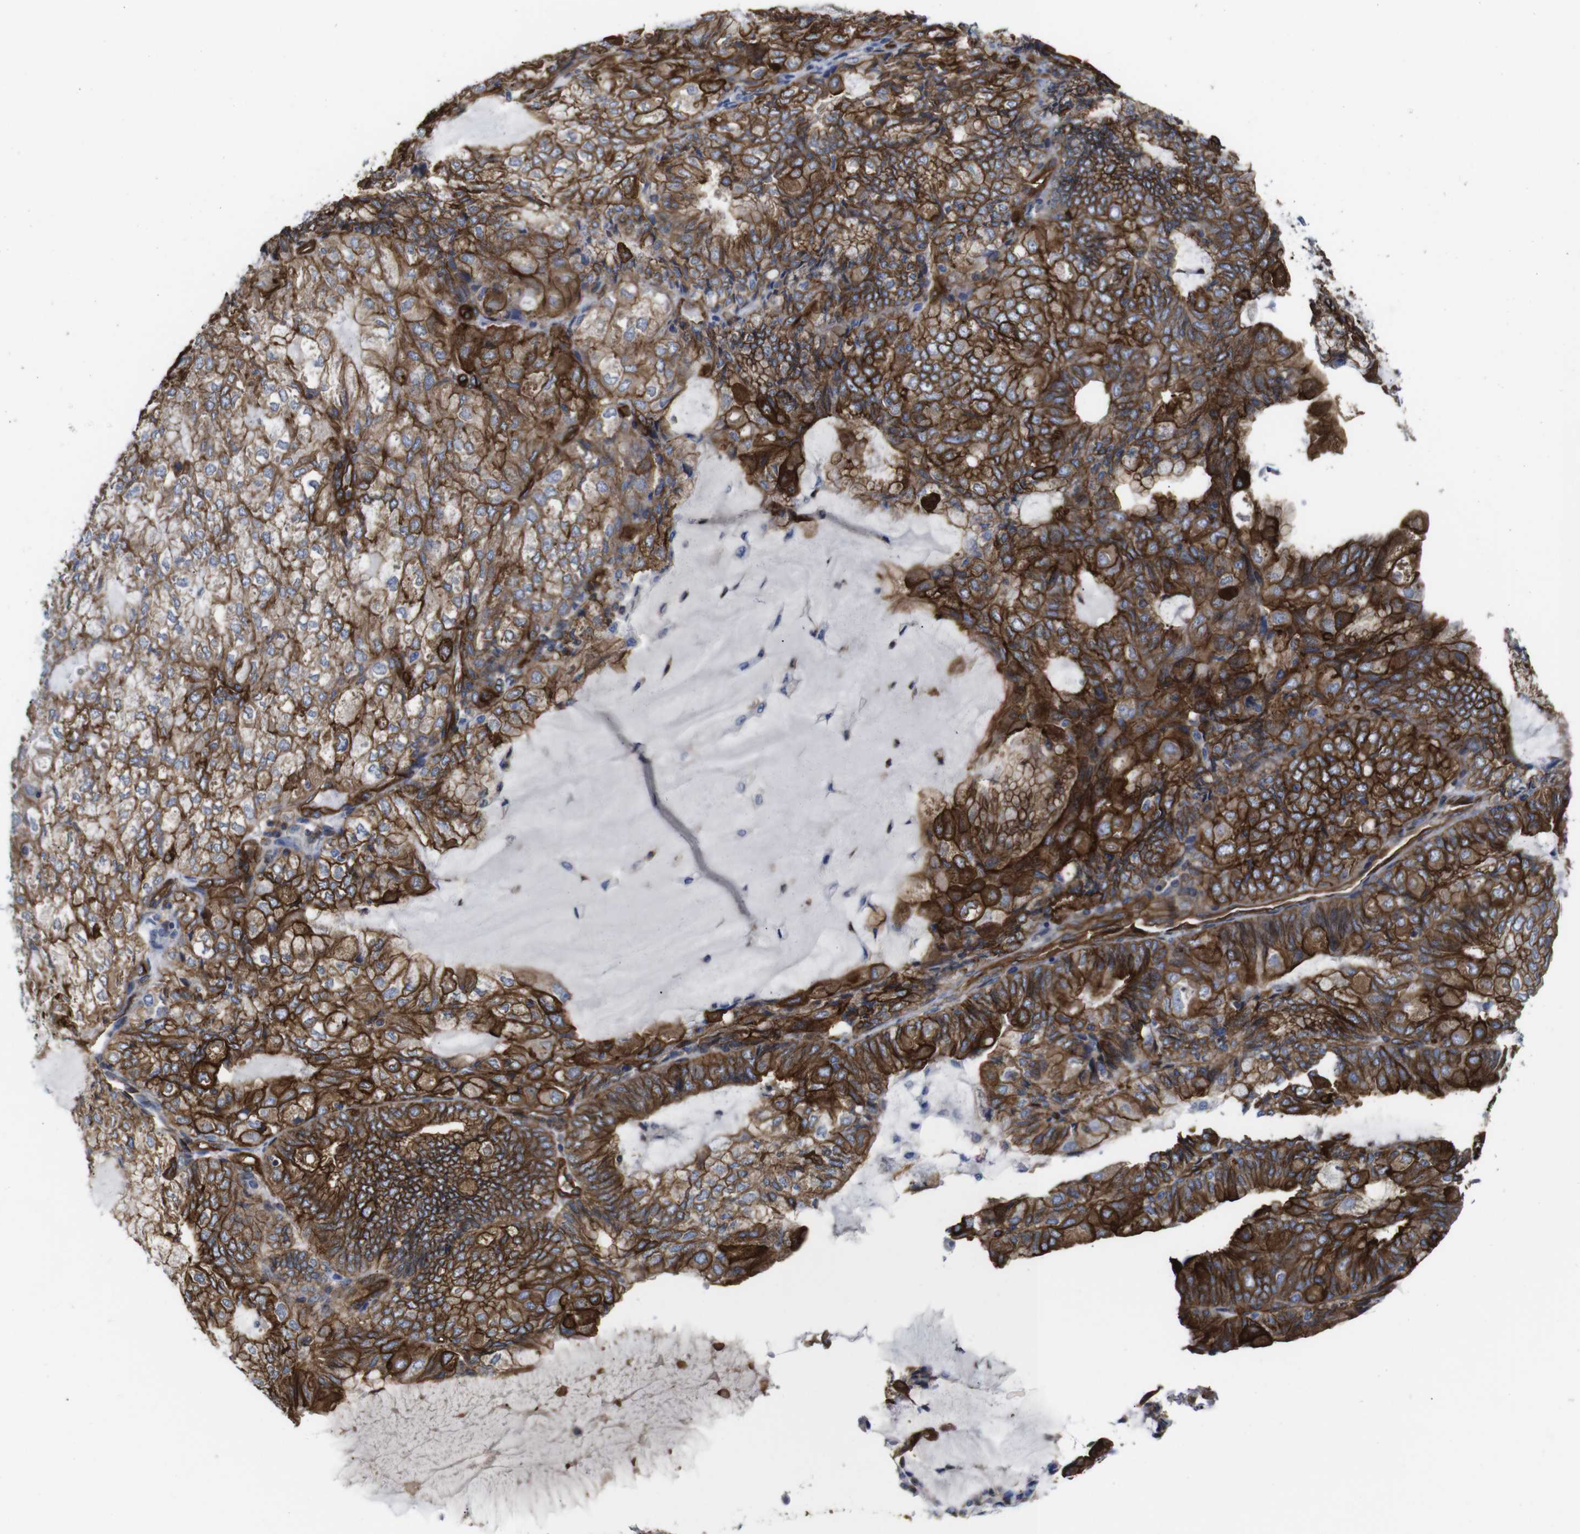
{"staining": {"intensity": "strong", "quantity": ">75%", "location": "cytoplasmic/membranous"}, "tissue": "endometrial cancer", "cell_type": "Tumor cells", "image_type": "cancer", "snomed": [{"axis": "morphology", "description": "Adenocarcinoma, NOS"}, {"axis": "topography", "description": "Endometrium"}], "caption": "Strong cytoplasmic/membranous protein staining is appreciated in approximately >75% of tumor cells in endometrial adenocarcinoma.", "gene": "SPTBN1", "patient": {"sex": "female", "age": 81}}